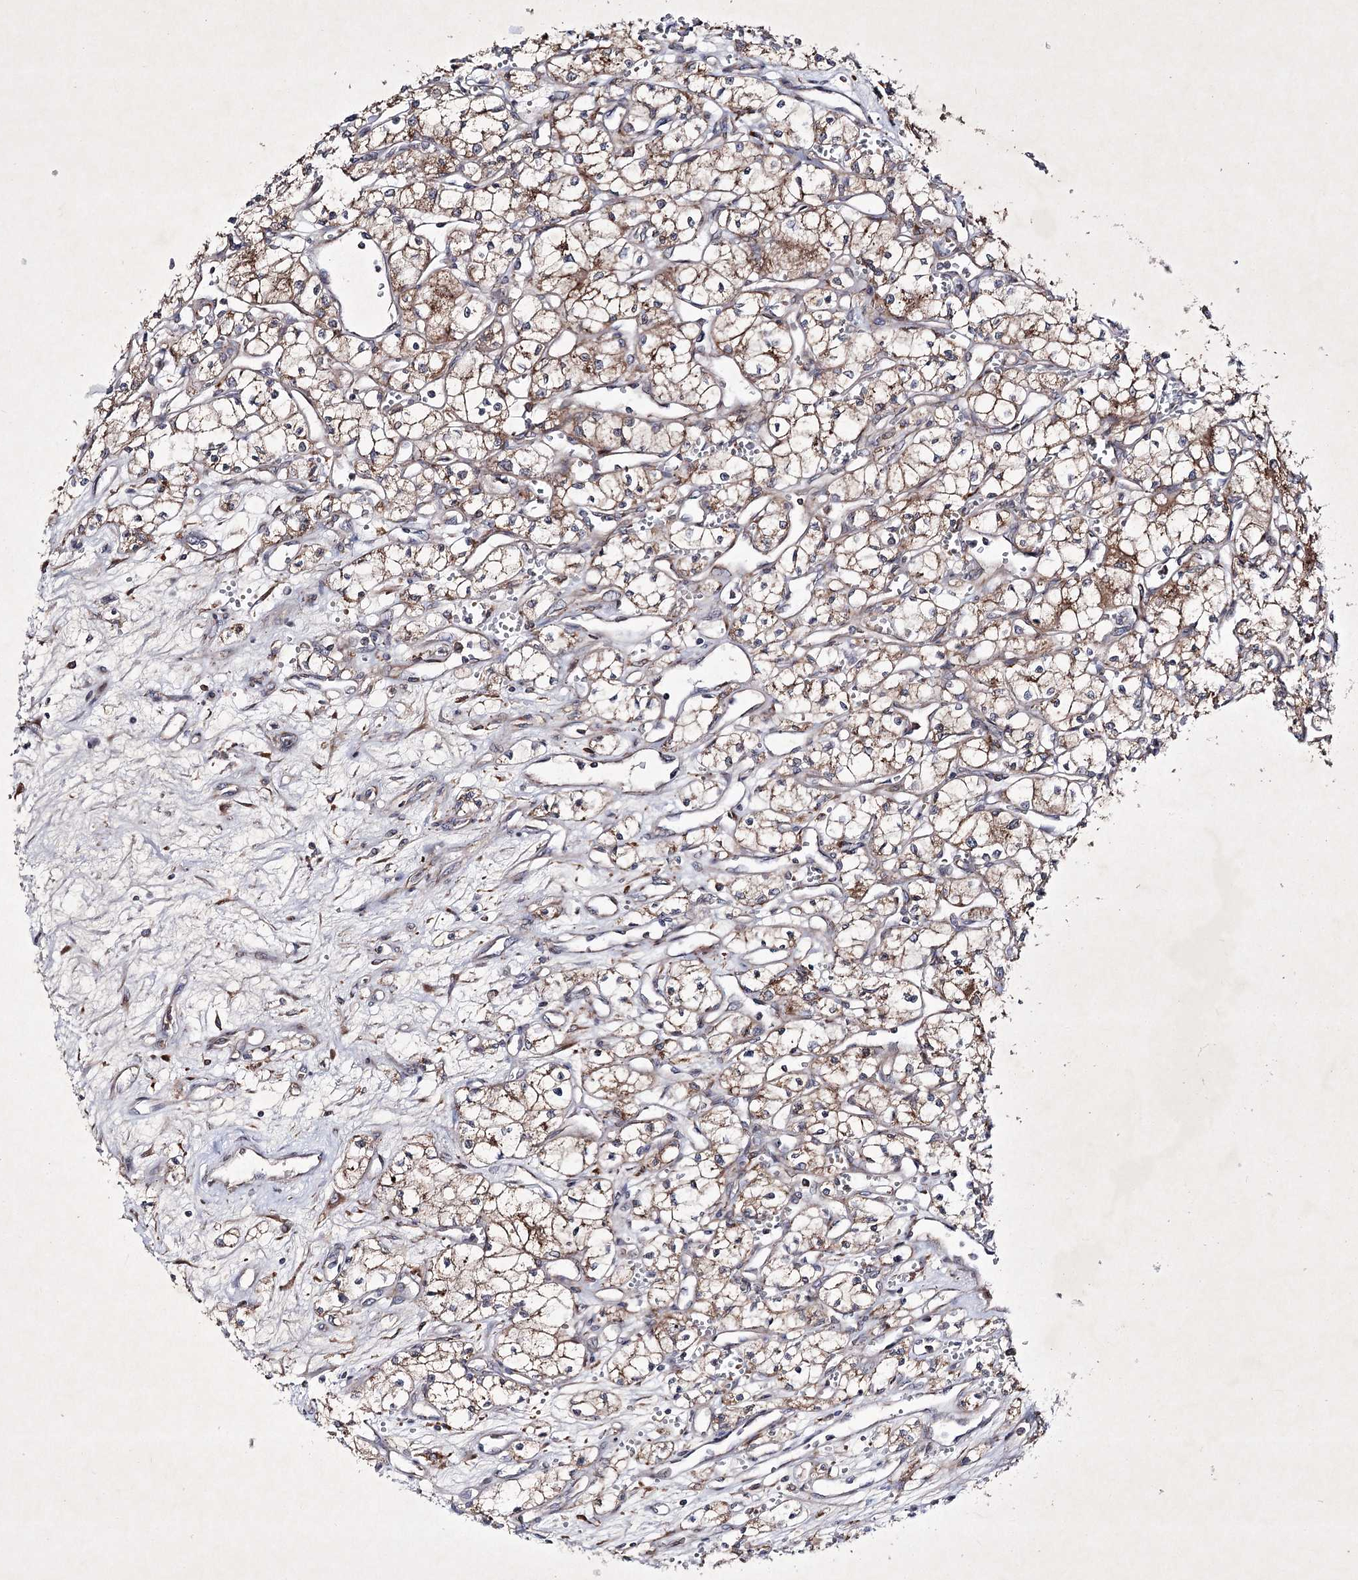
{"staining": {"intensity": "moderate", "quantity": ">75%", "location": "cytoplasmic/membranous"}, "tissue": "renal cancer", "cell_type": "Tumor cells", "image_type": "cancer", "snomed": [{"axis": "morphology", "description": "Adenocarcinoma, NOS"}, {"axis": "topography", "description": "Kidney"}], "caption": "There is medium levels of moderate cytoplasmic/membranous positivity in tumor cells of renal cancer (adenocarcinoma), as demonstrated by immunohistochemical staining (brown color).", "gene": "ALG9", "patient": {"sex": "male", "age": 59}}